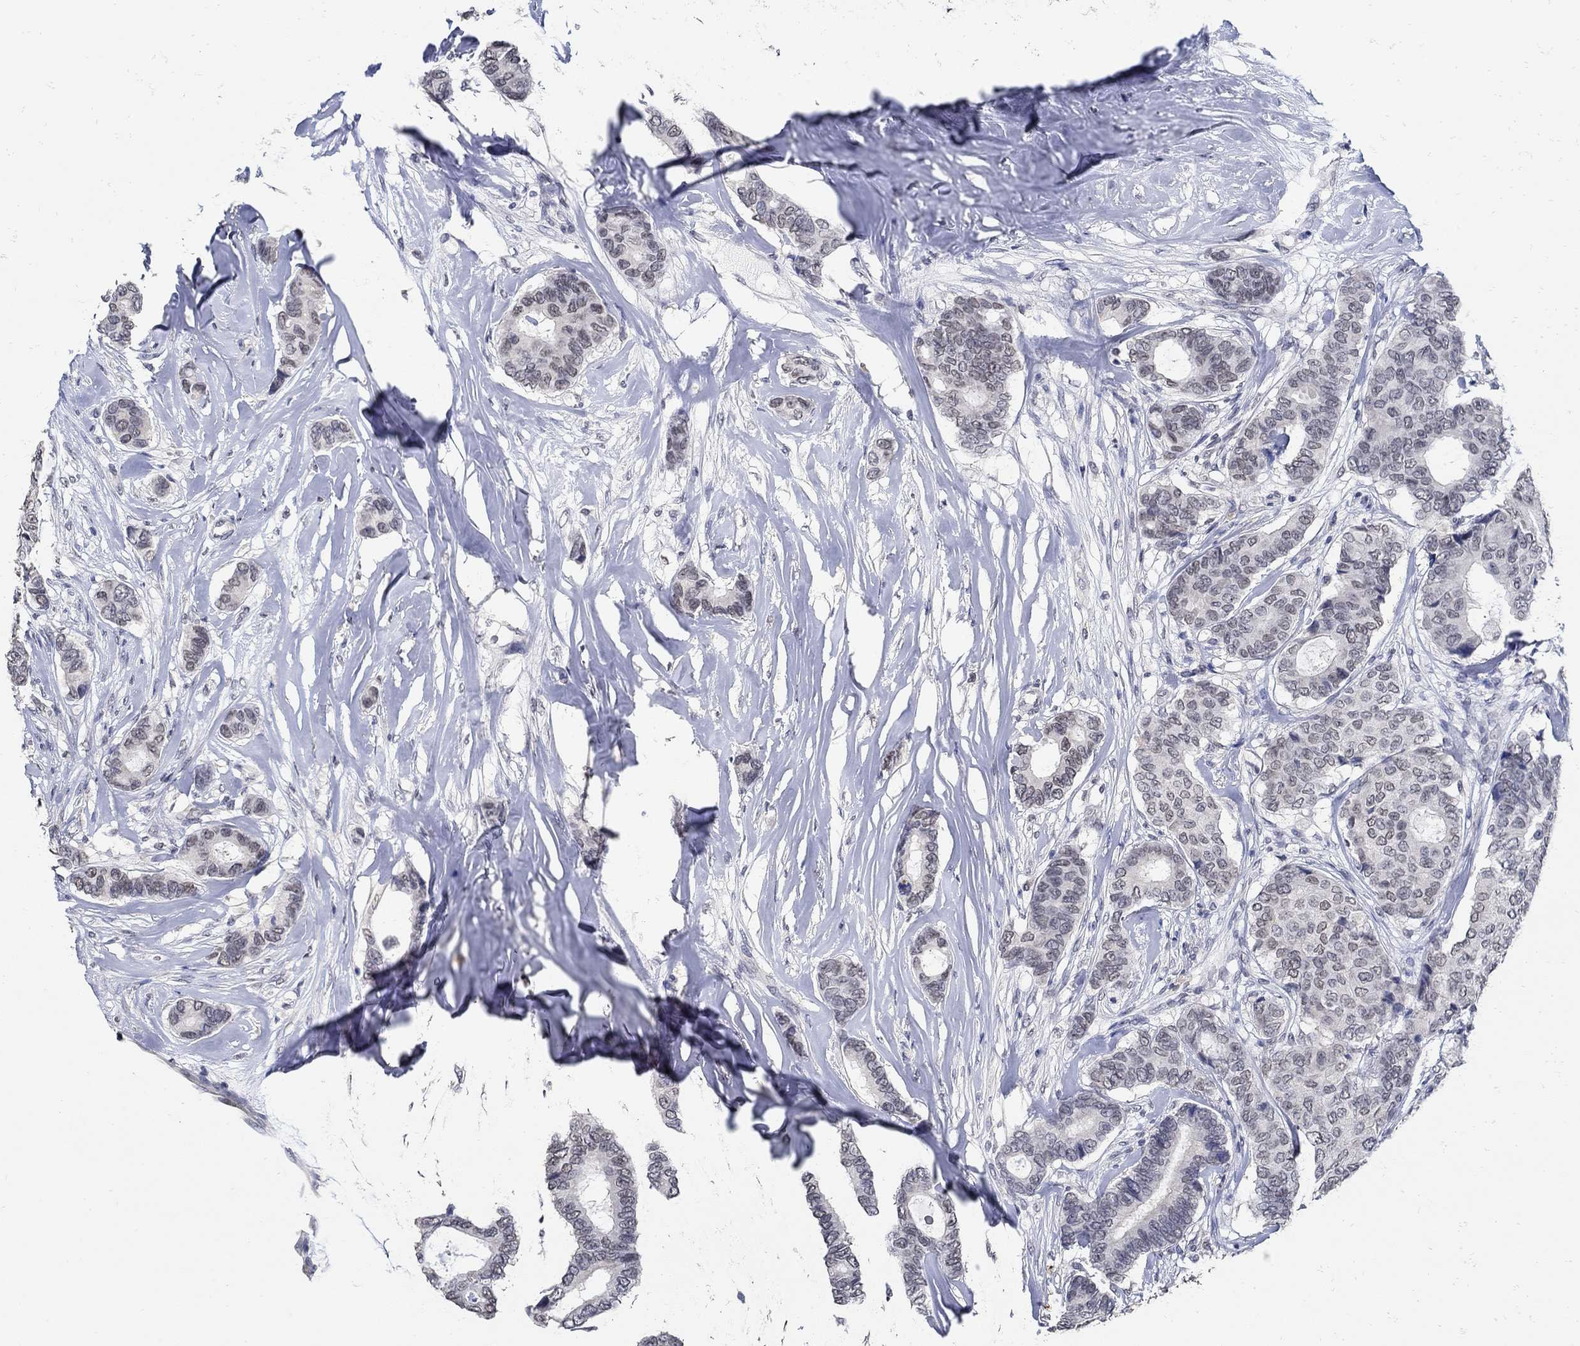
{"staining": {"intensity": "negative", "quantity": "none", "location": "none"}, "tissue": "breast cancer", "cell_type": "Tumor cells", "image_type": "cancer", "snomed": [{"axis": "morphology", "description": "Duct carcinoma"}, {"axis": "topography", "description": "Breast"}], "caption": "DAB immunohistochemical staining of human intraductal carcinoma (breast) exhibits no significant expression in tumor cells.", "gene": "KCNN3", "patient": {"sex": "female", "age": 75}}